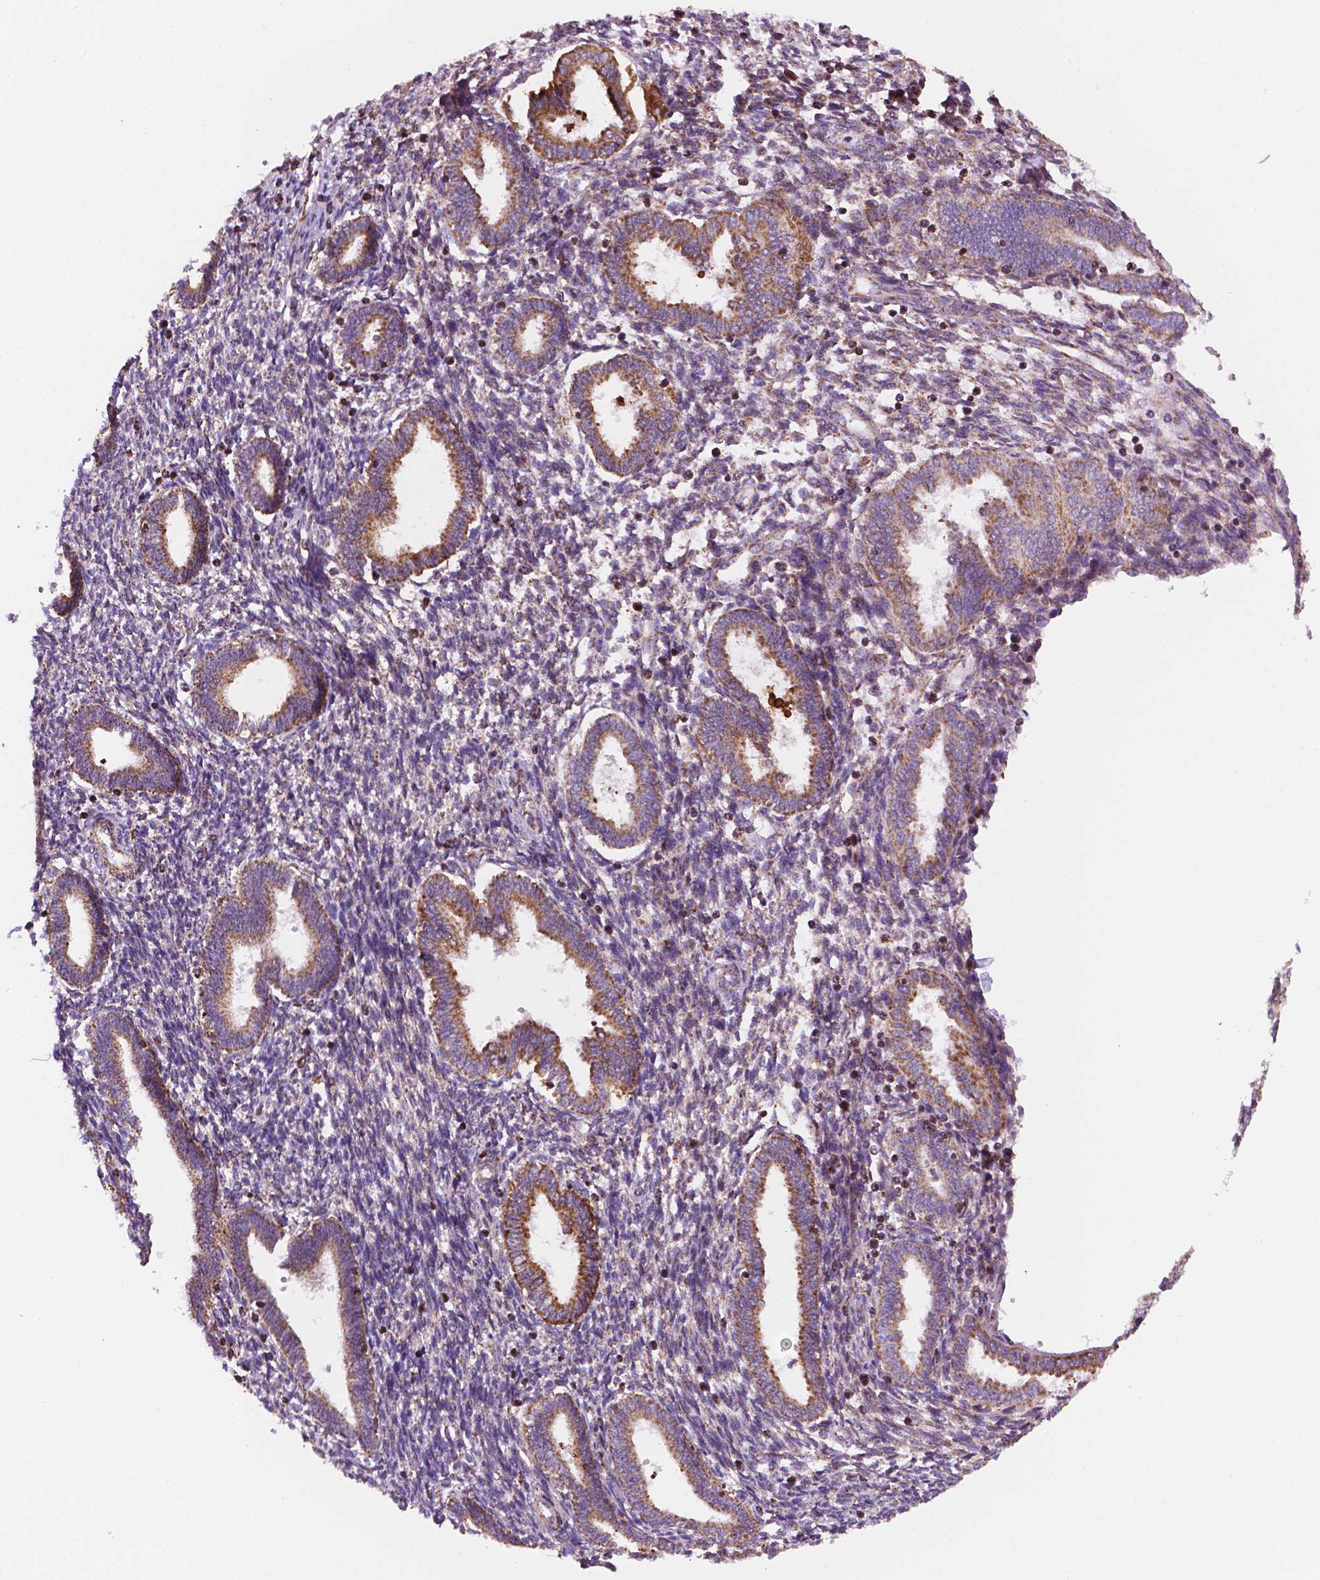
{"staining": {"intensity": "weak", "quantity": "25%-75%", "location": "cytoplasmic/membranous"}, "tissue": "endometrium", "cell_type": "Cells in endometrial stroma", "image_type": "normal", "snomed": [{"axis": "morphology", "description": "Normal tissue, NOS"}, {"axis": "topography", "description": "Endometrium"}], "caption": "Immunohistochemistry (IHC) of normal human endometrium displays low levels of weak cytoplasmic/membranous expression in about 25%-75% of cells in endometrial stroma. The protein is stained brown, and the nuclei are stained in blue (DAB (3,3'-diaminobenzidine) IHC with brightfield microscopy, high magnification).", "gene": "GEMIN4", "patient": {"sex": "female", "age": 42}}